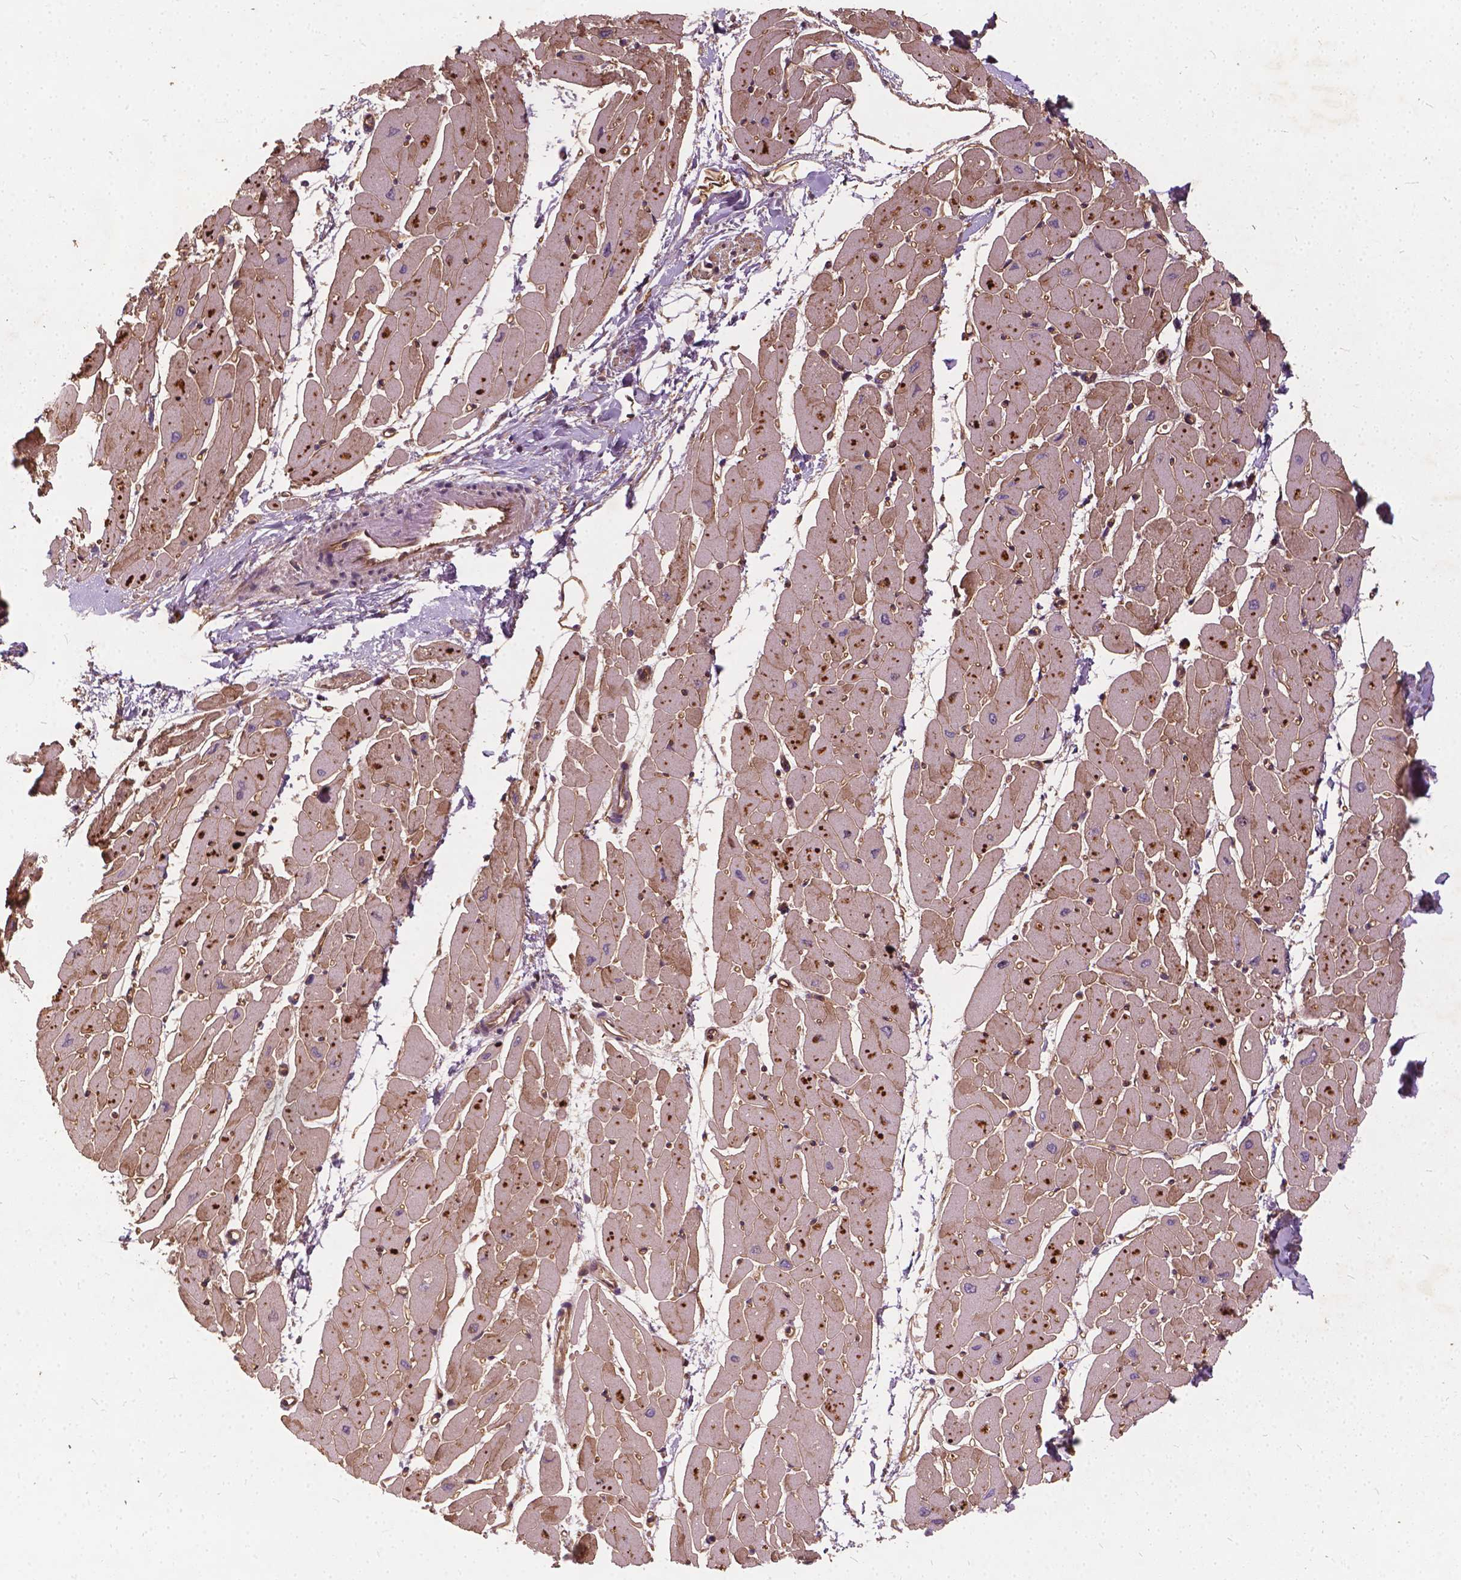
{"staining": {"intensity": "moderate", "quantity": ">75%", "location": "cytoplasmic/membranous"}, "tissue": "heart muscle", "cell_type": "Cardiomyocytes", "image_type": "normal", "snomed": [{"axis": "morphology", "description": "Normal tissue, NOS"}, {"axis": "topography", "description": "Heart"}], "caption": "DAB (3,3'-diaminobenzidine) immunohistochemical staining of unremarkable heart muscle displays moderate cytoplasmic/membranous protein expression in approximately >75% of cardiomyocytes.", "gene": "UBXN2A", "patient": {"sex": "male", "age": 57}}